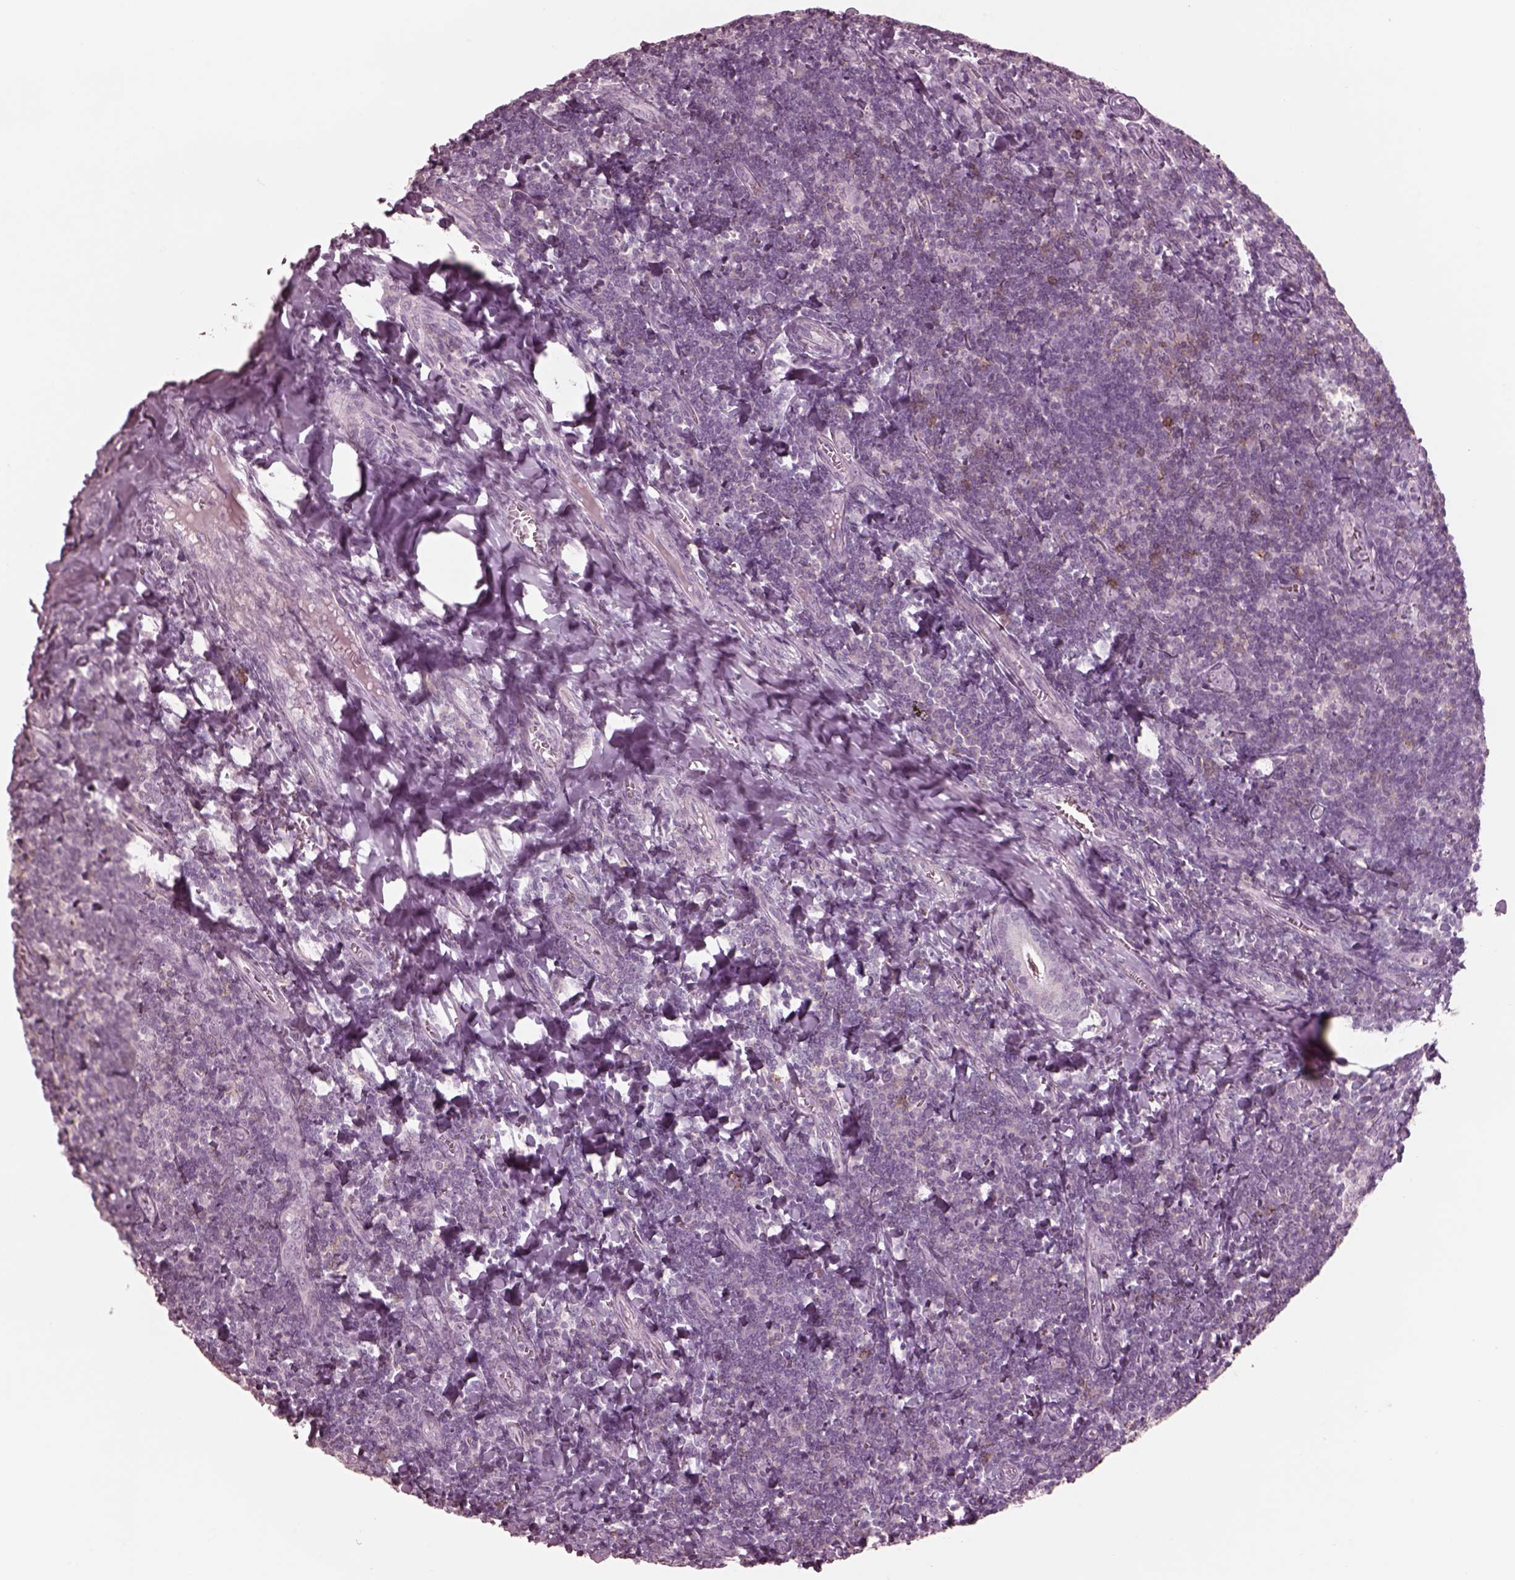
{"staining": {"intensity": "strong", "quantity": "25%-75%", "location": "cytoplasmic/membranous"}, "tissue": "tonsil", "cell_type": "Germinal center cells", "image_type": "normal", "snomed": [{"axis": "morphology", "description": "Normal tissue, NOS"}, {"axis": "morphology", "description": "Inflammation, NOS"}, {"axis": "topography", "description": "Tonsil"}], "caption": "Germinal center cells show high levels of strong cytoplasmic/membranous positivity in approximately 25%-75% of cells in normal human tonsil. (Brightfield microscopy of DAB IHC at high magnification).", "gene": "PDCD1", "patient": {"sex": "female", "age": 31}}